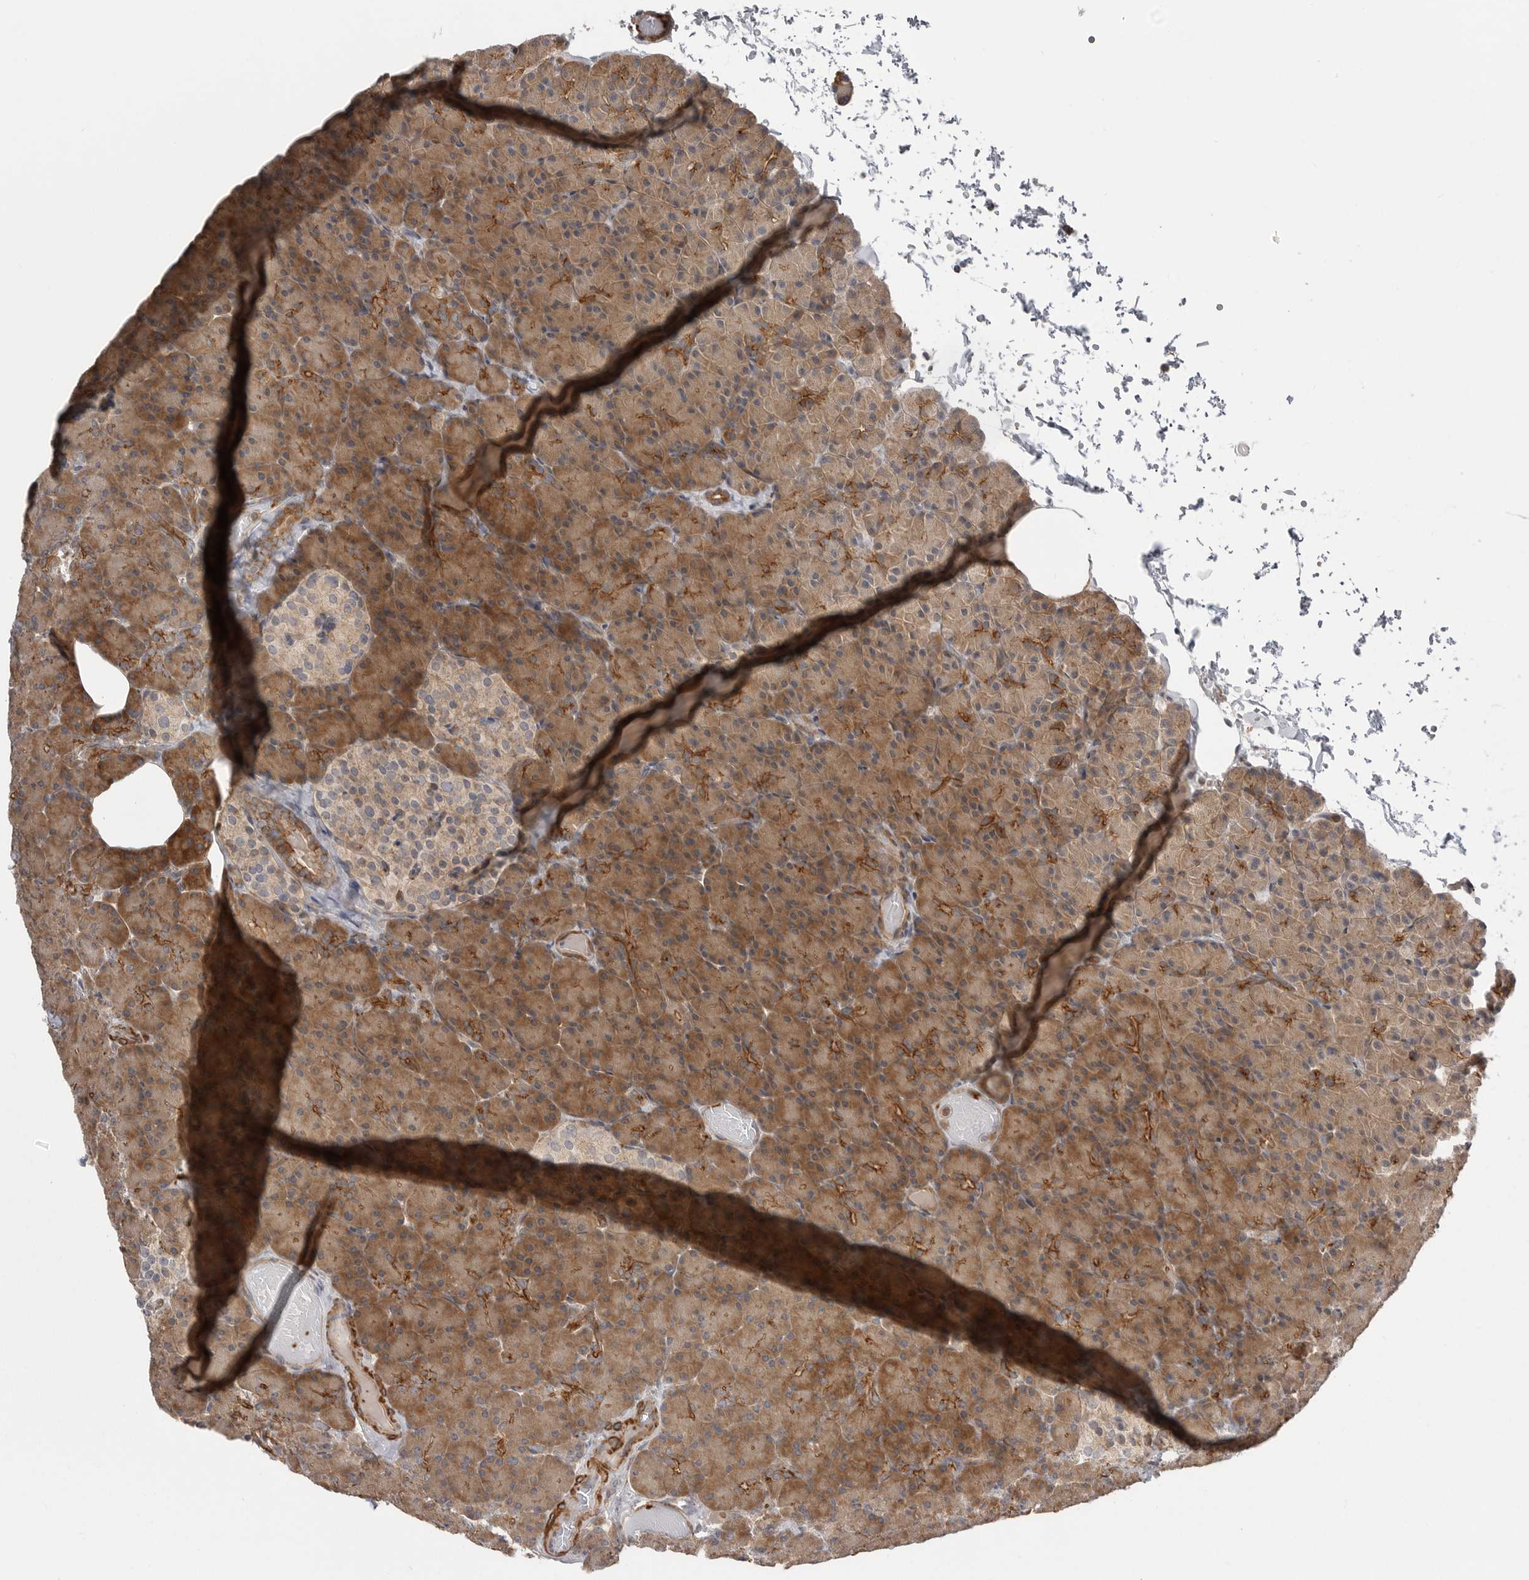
{"staining": {"intensity": "moderate", "quantity": ">75%", "location": "cytoplasmic/membranous"}, "tissue": "pancreas", "cell_type": "Exocrine glandular cells", "image_type": "normal", "snomed": [{"axis": "morphology", "description": "Normal tissue, NOS"}, {"axis": "topography", "description": "Pancreas"}], "caption": "This micrograph demonstrates unremarkable pancreas stained with IHC to label a protein in brown. The cytoplasmic/membranous of exocrine glandular cells show moderate positivity for the protein. Nuclei are counter-stained blue.", "gene": "SCP2", "patient": {"sex": "female", "age": 43}}